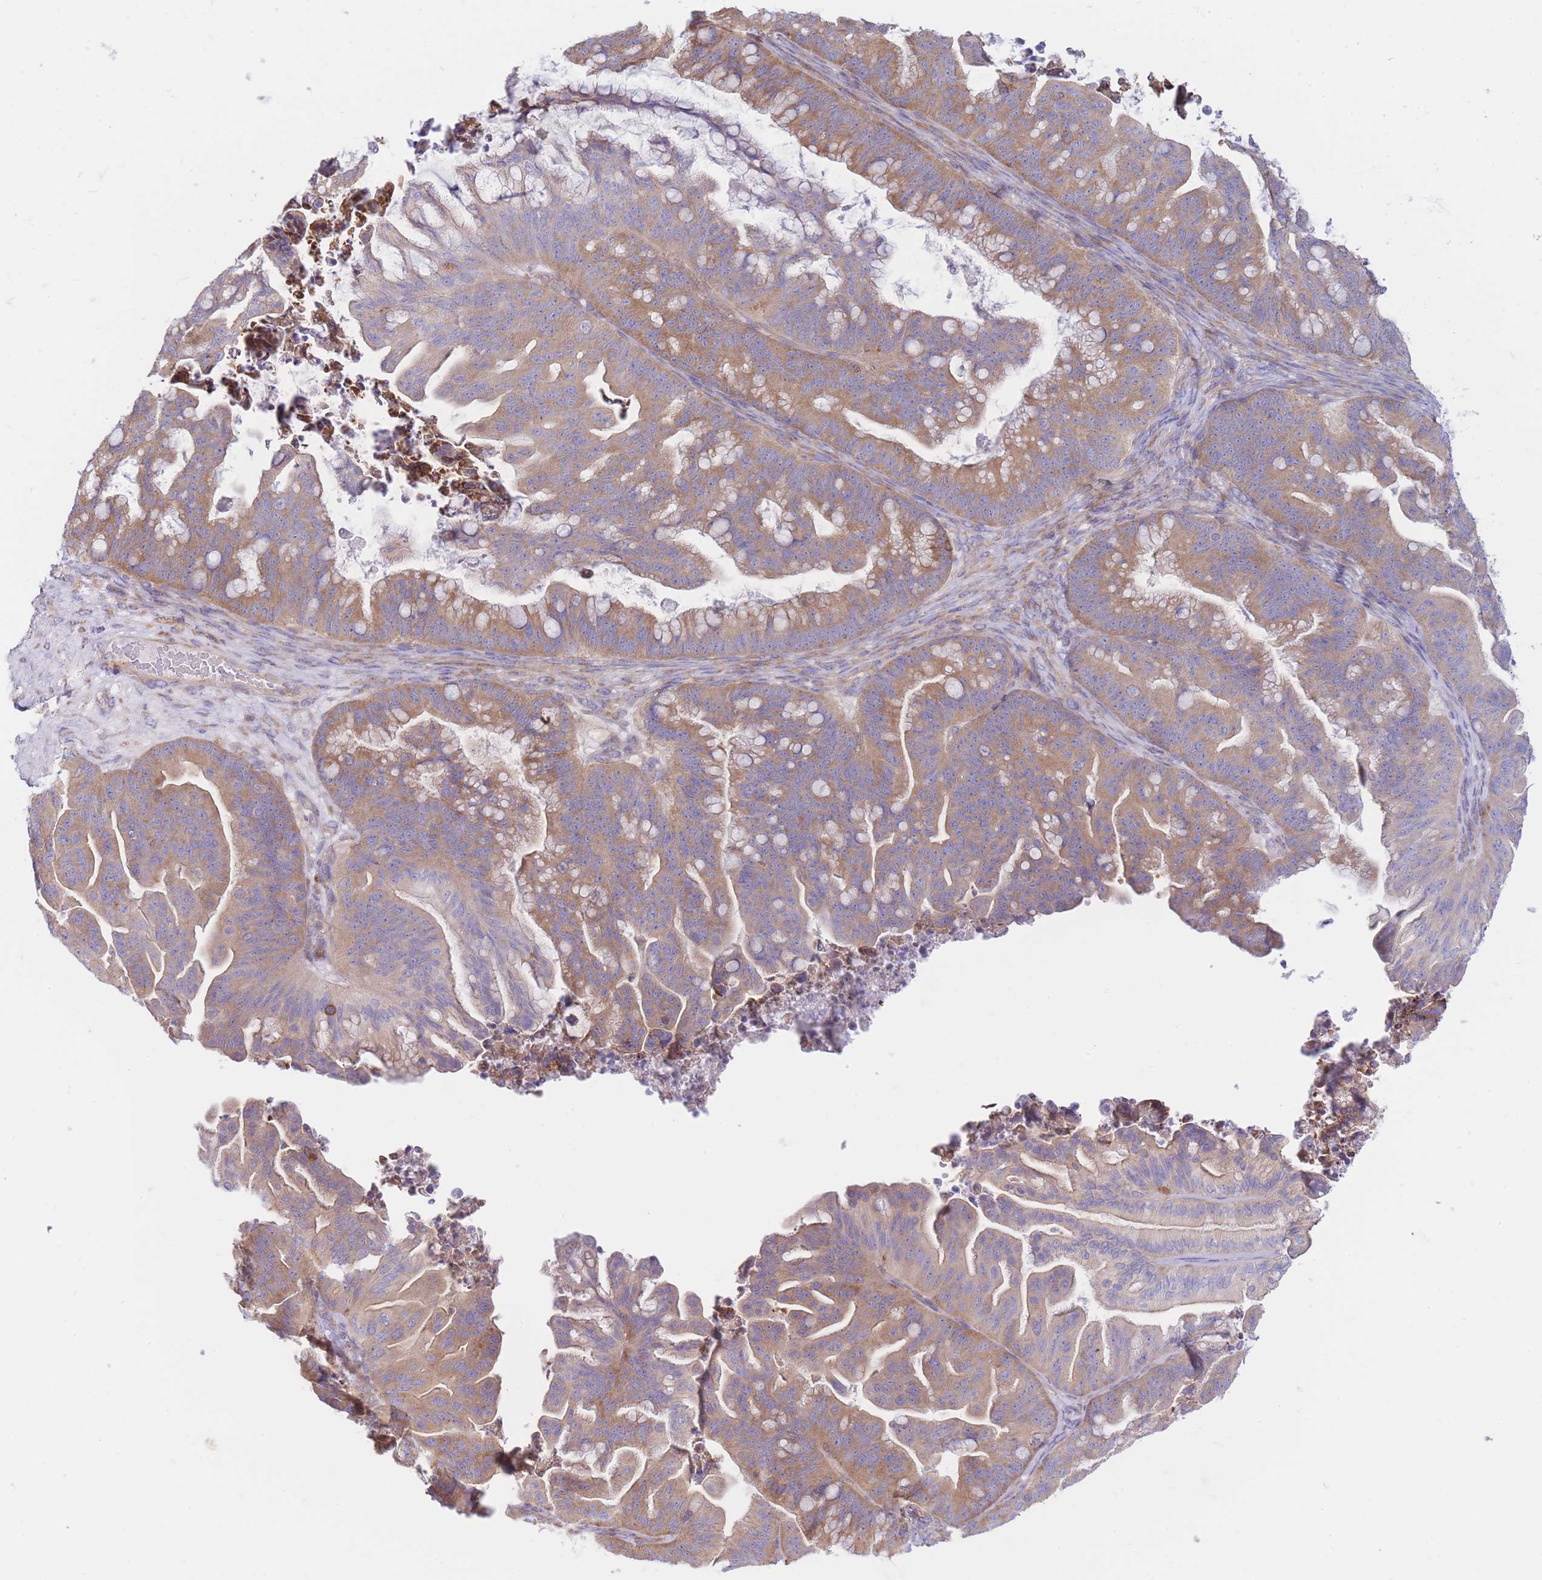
{"staining": {"intensity": "moderate", "quantity": ">75%", "location": "cytoplasmic/membranous"}, "tissue": "ovarian cancer", "cell_type": "Tumor cells", "image_type": "cancer", "snomed": [{"axis": "morphology", "description": "Cystadenocarcinoma, mucinous, NOS"}, {"axis": "topography", "description": "Ovary"}], "caption": "An immunohistochemistry (IHC) micrograph of tumor tissue is shown. Protein staining in brown labels moderate cytoplasmic/membranous positivity in ovarian cancer within tumor cells. The staining is performed using DAB brown chromogen to label protein expression. The nuclei are counter-stained blue using hematoxylin.", "gene": "SH2B2", "patient": {"sex": "female", "age": 67}}